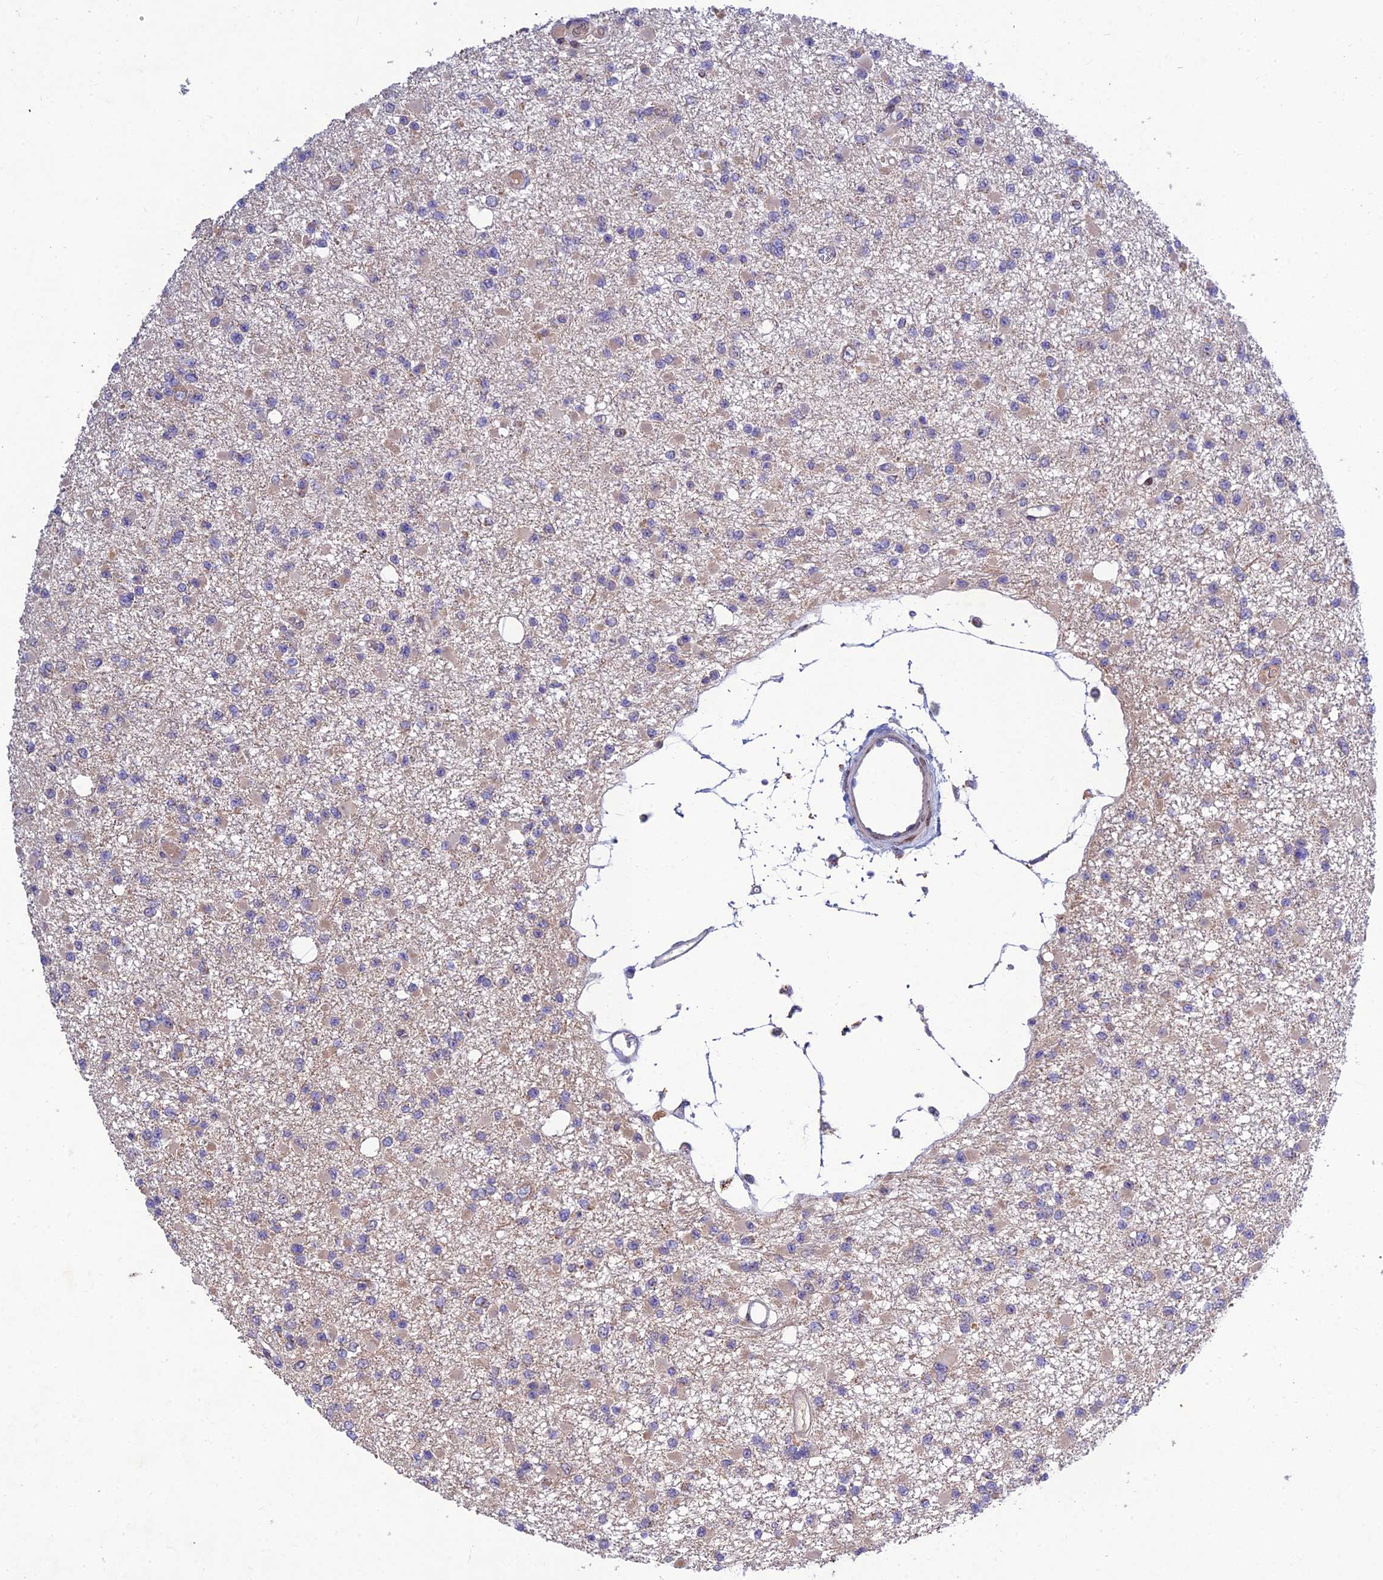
{"staining": {"intensity": "negative", "quantity": "none", "location": "none"}, "tissue": "glioma", "cell_type": "Tumor cells", "image_type": "cancer", "snomed": [{"axis": "morphology", "description": "Glioma, malignant, Low grade"}, {"axis": "topography", "description": "Brain"}], "caption": "Tumor cells show no significant protein positivity in glioma.", "gene": "MGAT2", "patient": {"sex": "female", "age": 22}}